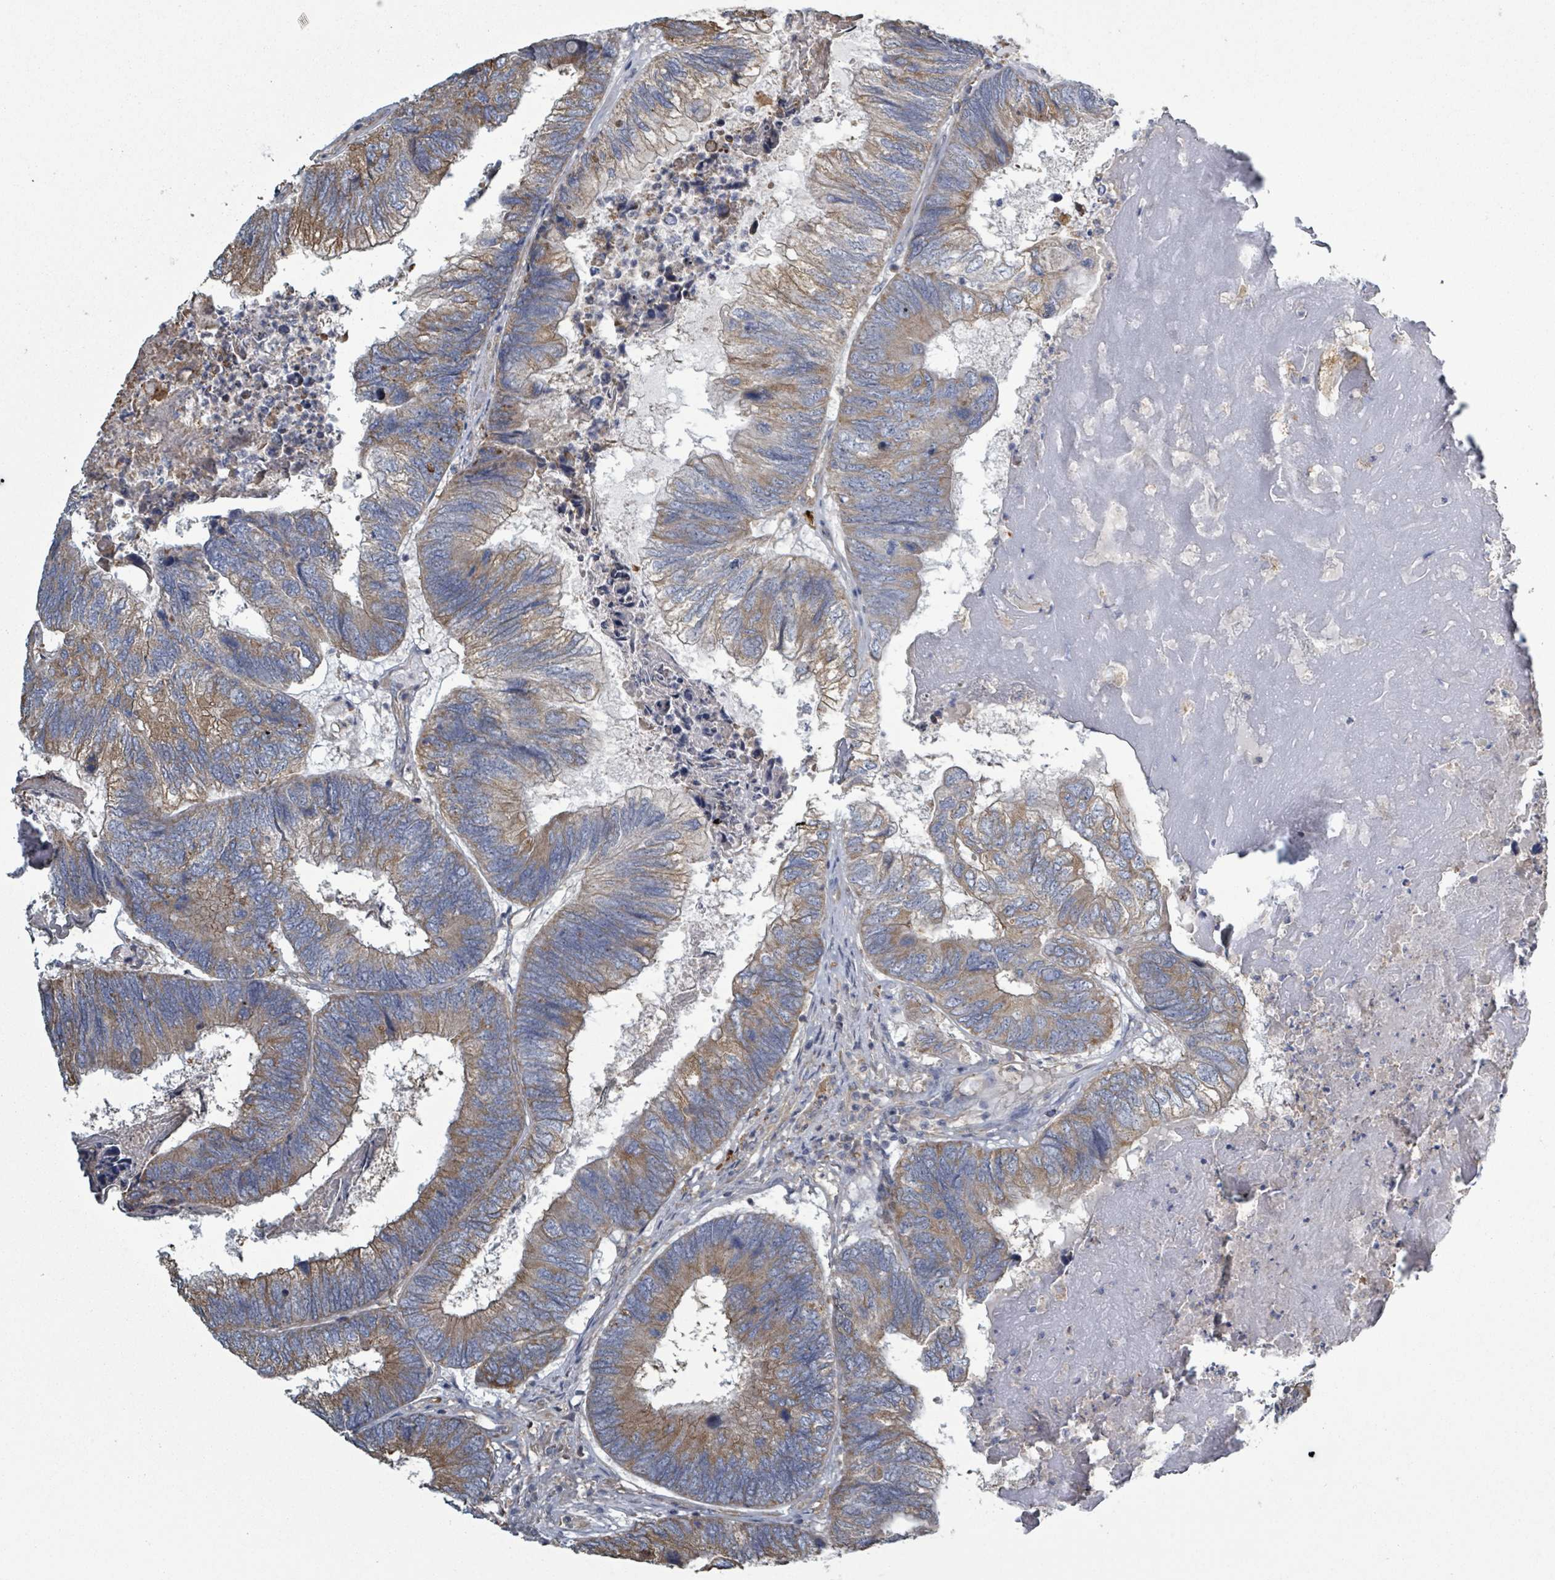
{"staining": {"intensity": "moderate", "quantity": ">75%", "location": "cytoplasmic/membranous"}, "tissue": "colorectal cancer", "cell_type": "Tumor cells", "image_type": "cancer", "snomed": [{"axis": "morphology", "description": "Adenocarcinoma, NOS"}, {"axis": "topography", "description": "Colon"}], "caption": "Human colorectal adenocarcinoma stained with a protein marker reveals moderate staining in tumor cells.", "gene": "ADCK1", "patient": {"sex": "female", "age": 67}}